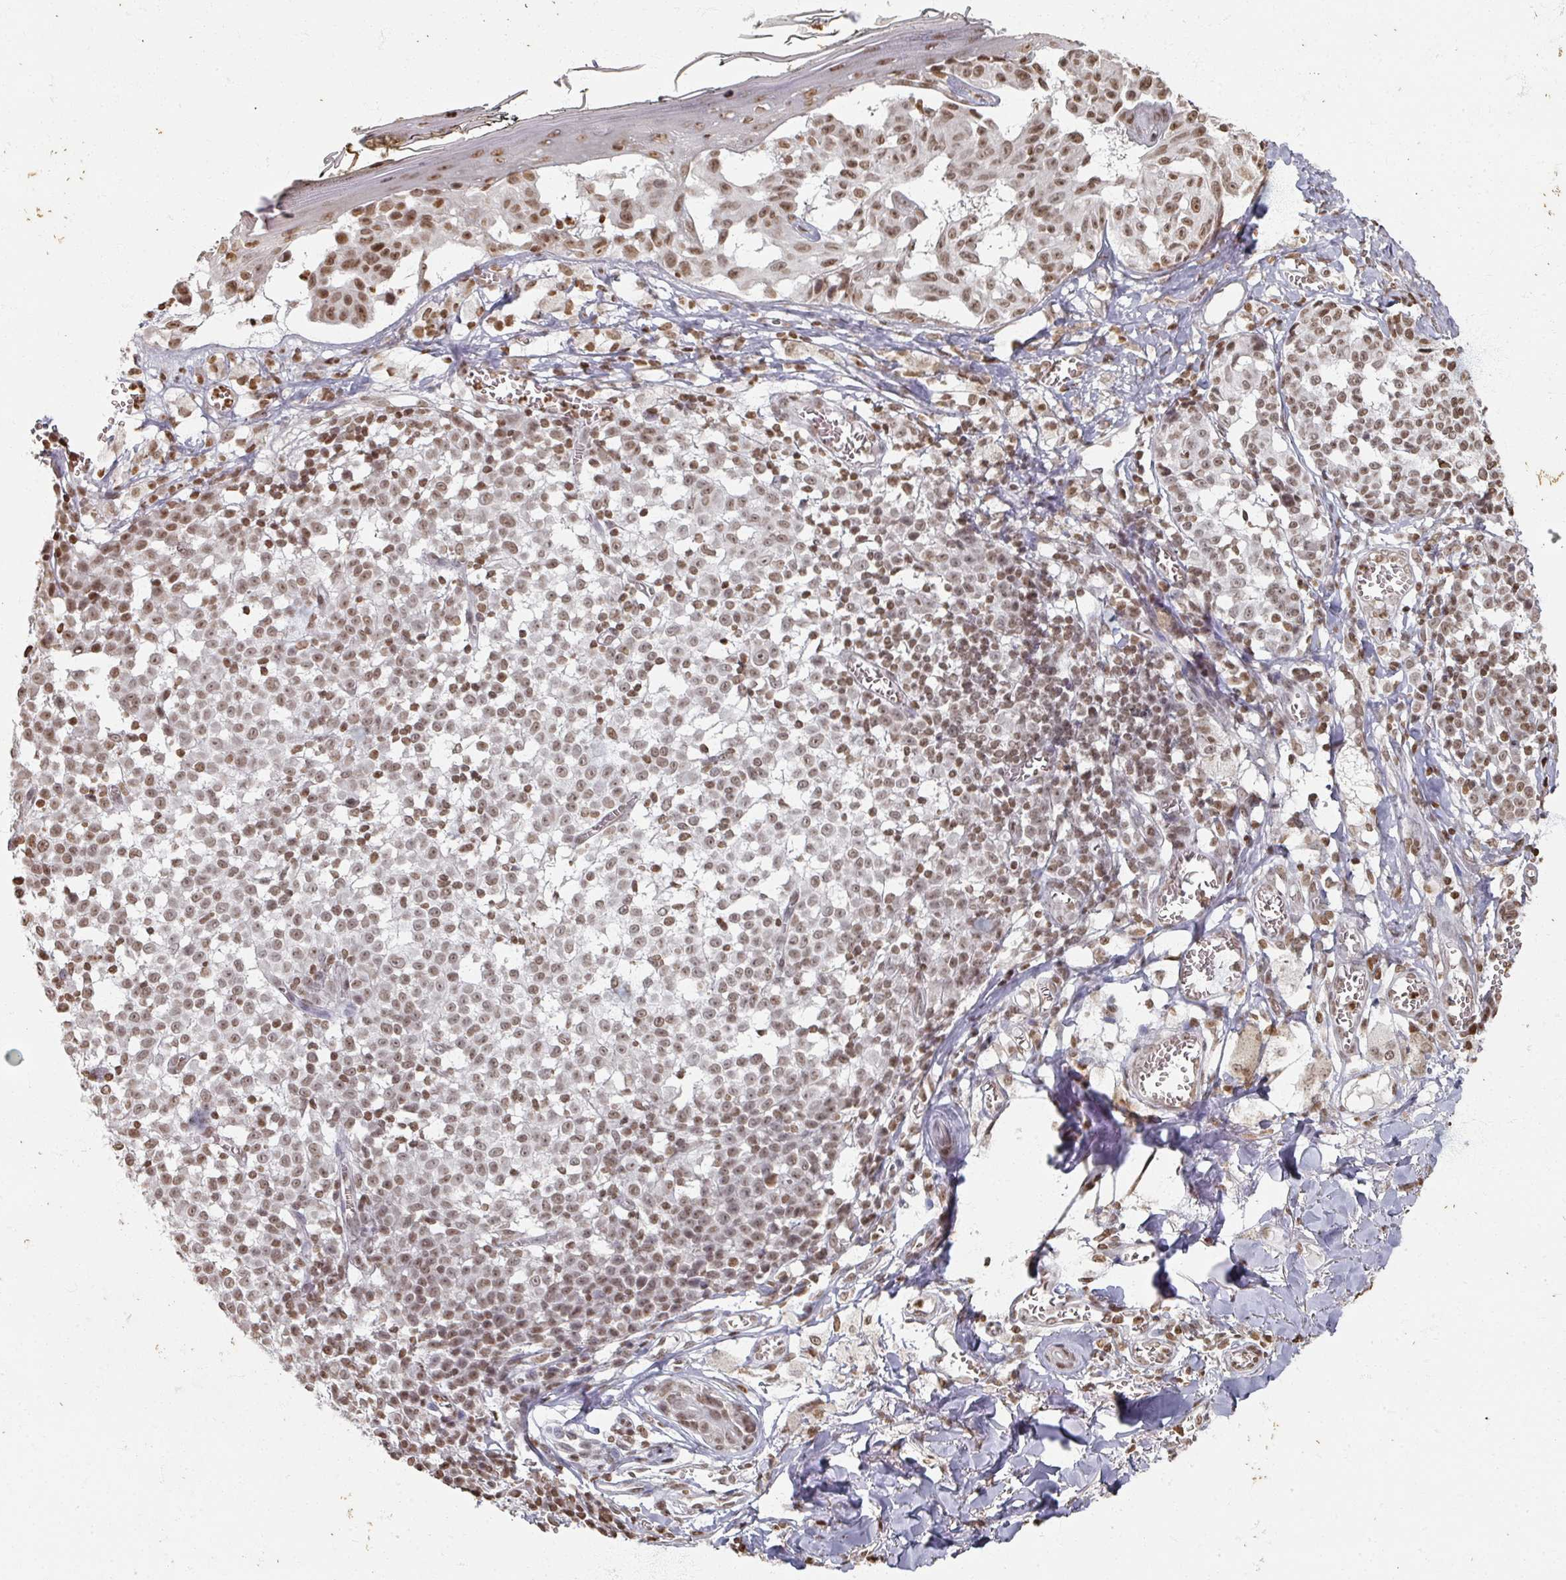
{"staining": {"intensity": "moderate", "quantity": "25%-75%", "location": "nuclear"}, "tissue": "melanoma", "cell_type": "Tumor cells", "image_type": "cancer", "snomed": [{"axis": "morphology", "description": "Malignant melanoma, NOS"}, {"axis": "topography", "description": "Skin"}], "caption": "Moderate nuclear staining is present in approximately 25%-75% of tumor cells in malignant melanoma.", "gene": "DCUN1D5", "patient": {"sex": "female", "age": 43}}